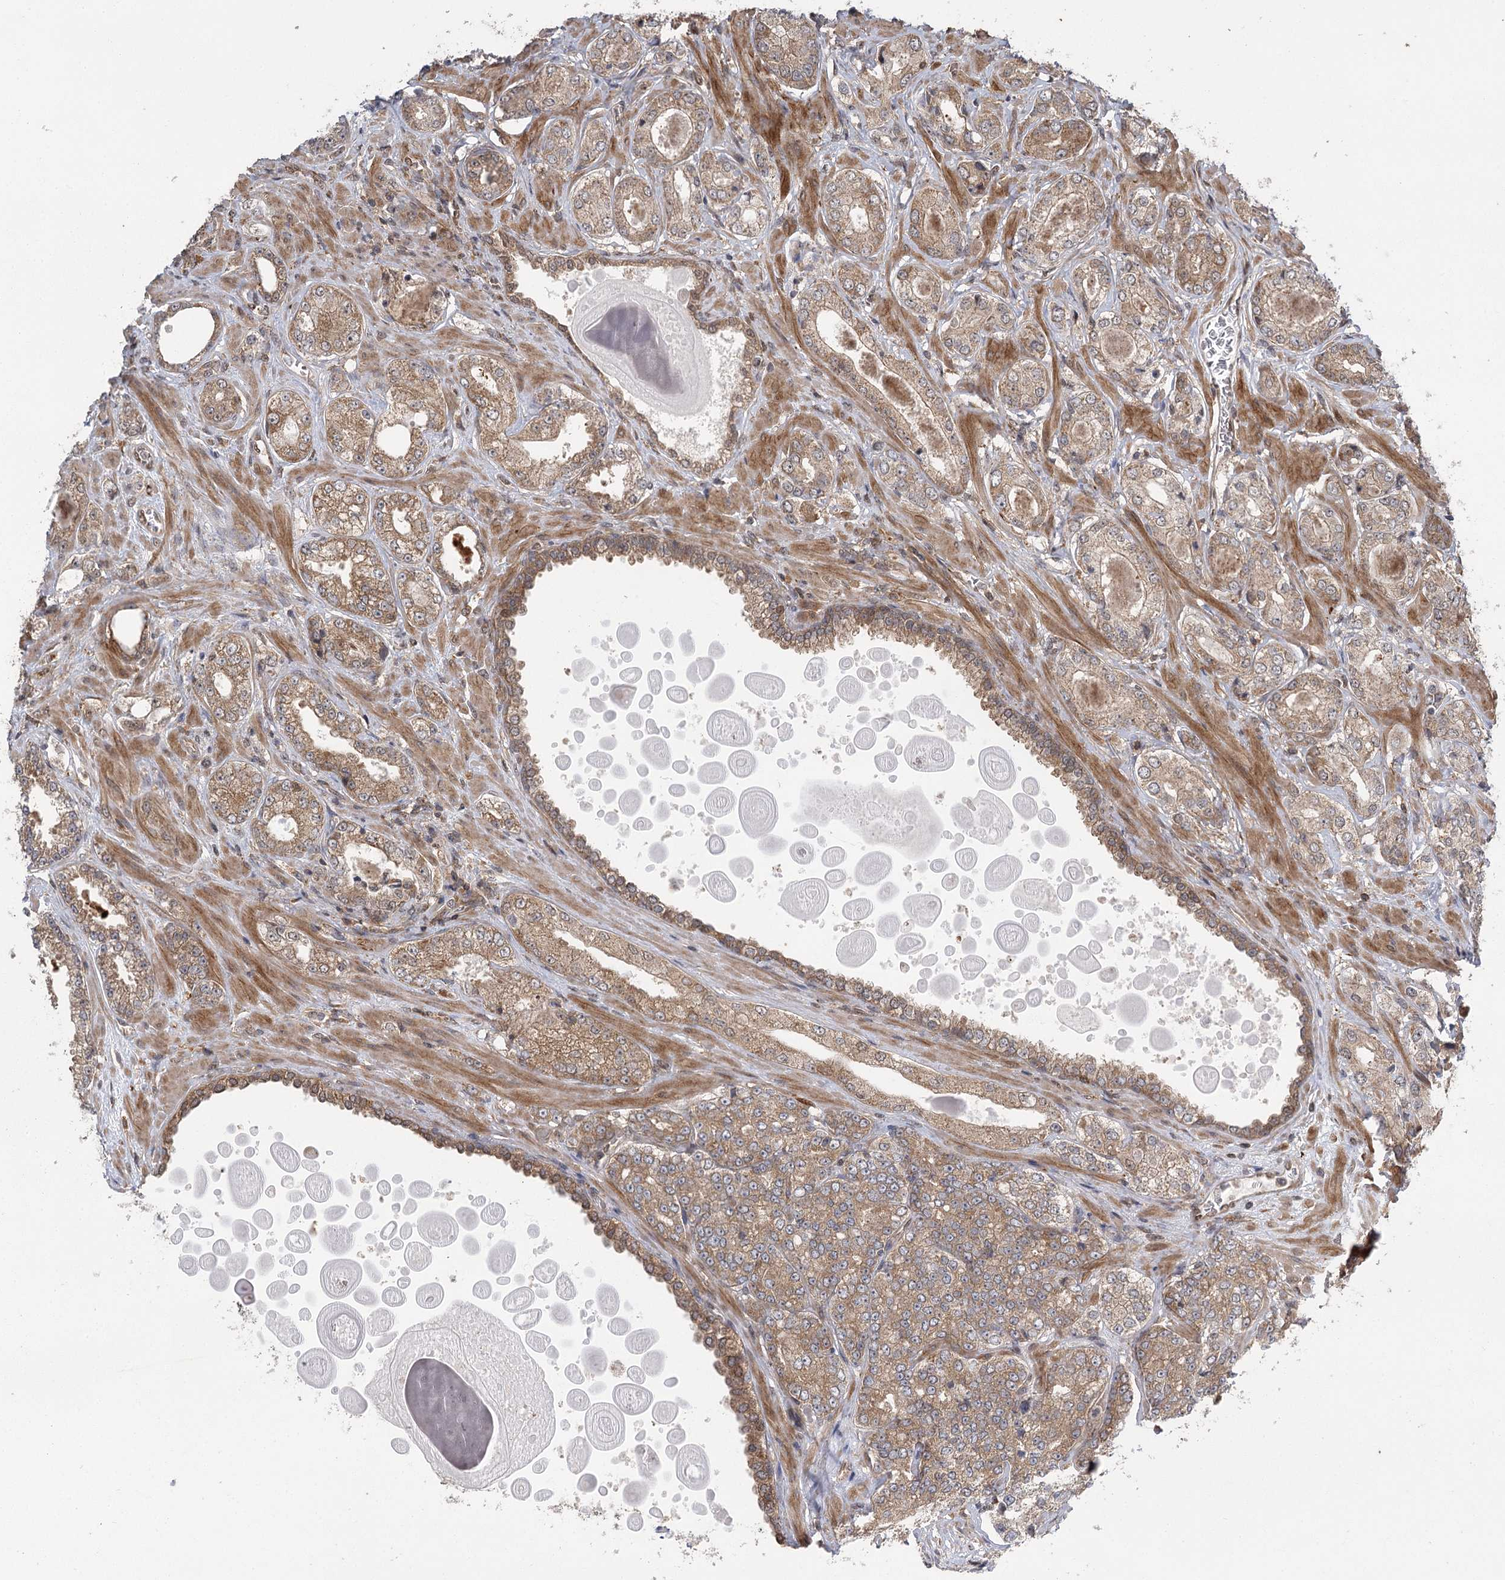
{"staining": {"intensity": "moderate", "quantity": ">75%", "location": "cytoplasmic/membranous"}, "tissue": "prostate cancer", "cell_type": "Tumor cells", "image_type": "cancer", "snomed": [{"axis": "morphology", "description": "Normal tissue, NOS"}, {"axis": "morphology", "description": "Adenocarcinoma, High grade"}, {"axis": "topography", "description": "Prostate"}], "caption": "Human adenocarcinoma (high-grade) (prostate) stained with a protein marker exhibits moderate staining in tumor cells.", "gene": "C12orf4", "patient": {"sex": "male", "age": 83}}